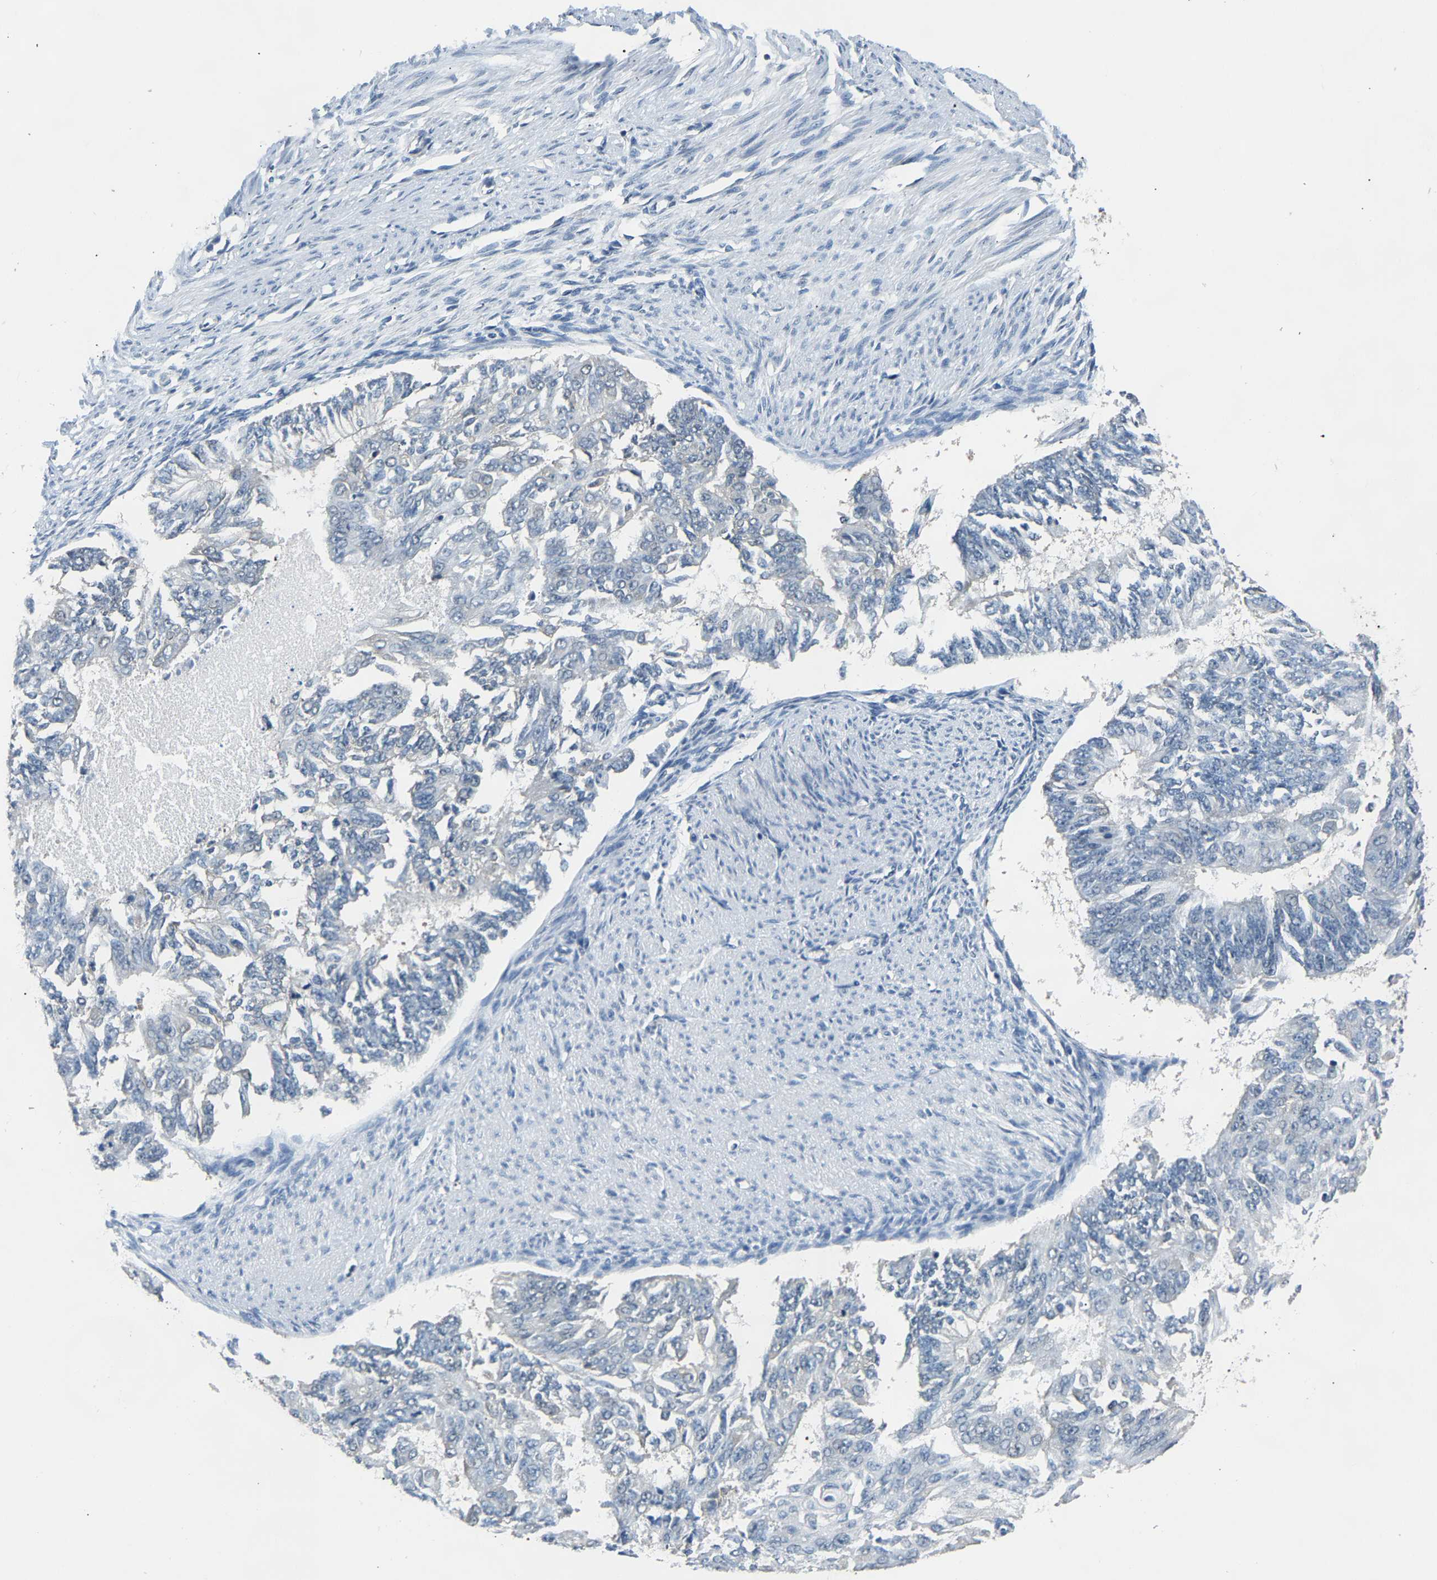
{"staining": {"intensity": "negative", "quantity": "none", "location": "none"}, "tissue": "endometrial cancer", "cell_type": "Tumor cells", "image_type": "cancer", "snomed": [{"axis": "morphology", "description": "Adenocarcinoma, NOS"}, {"axis": "topography", "description": "Endometrium"}], "caption": "Tumor cells are negative for brown protein staining in endometrial cancer.", "gene": "ARHGEF12", "patient": {"sex": "female", "age": 32}}